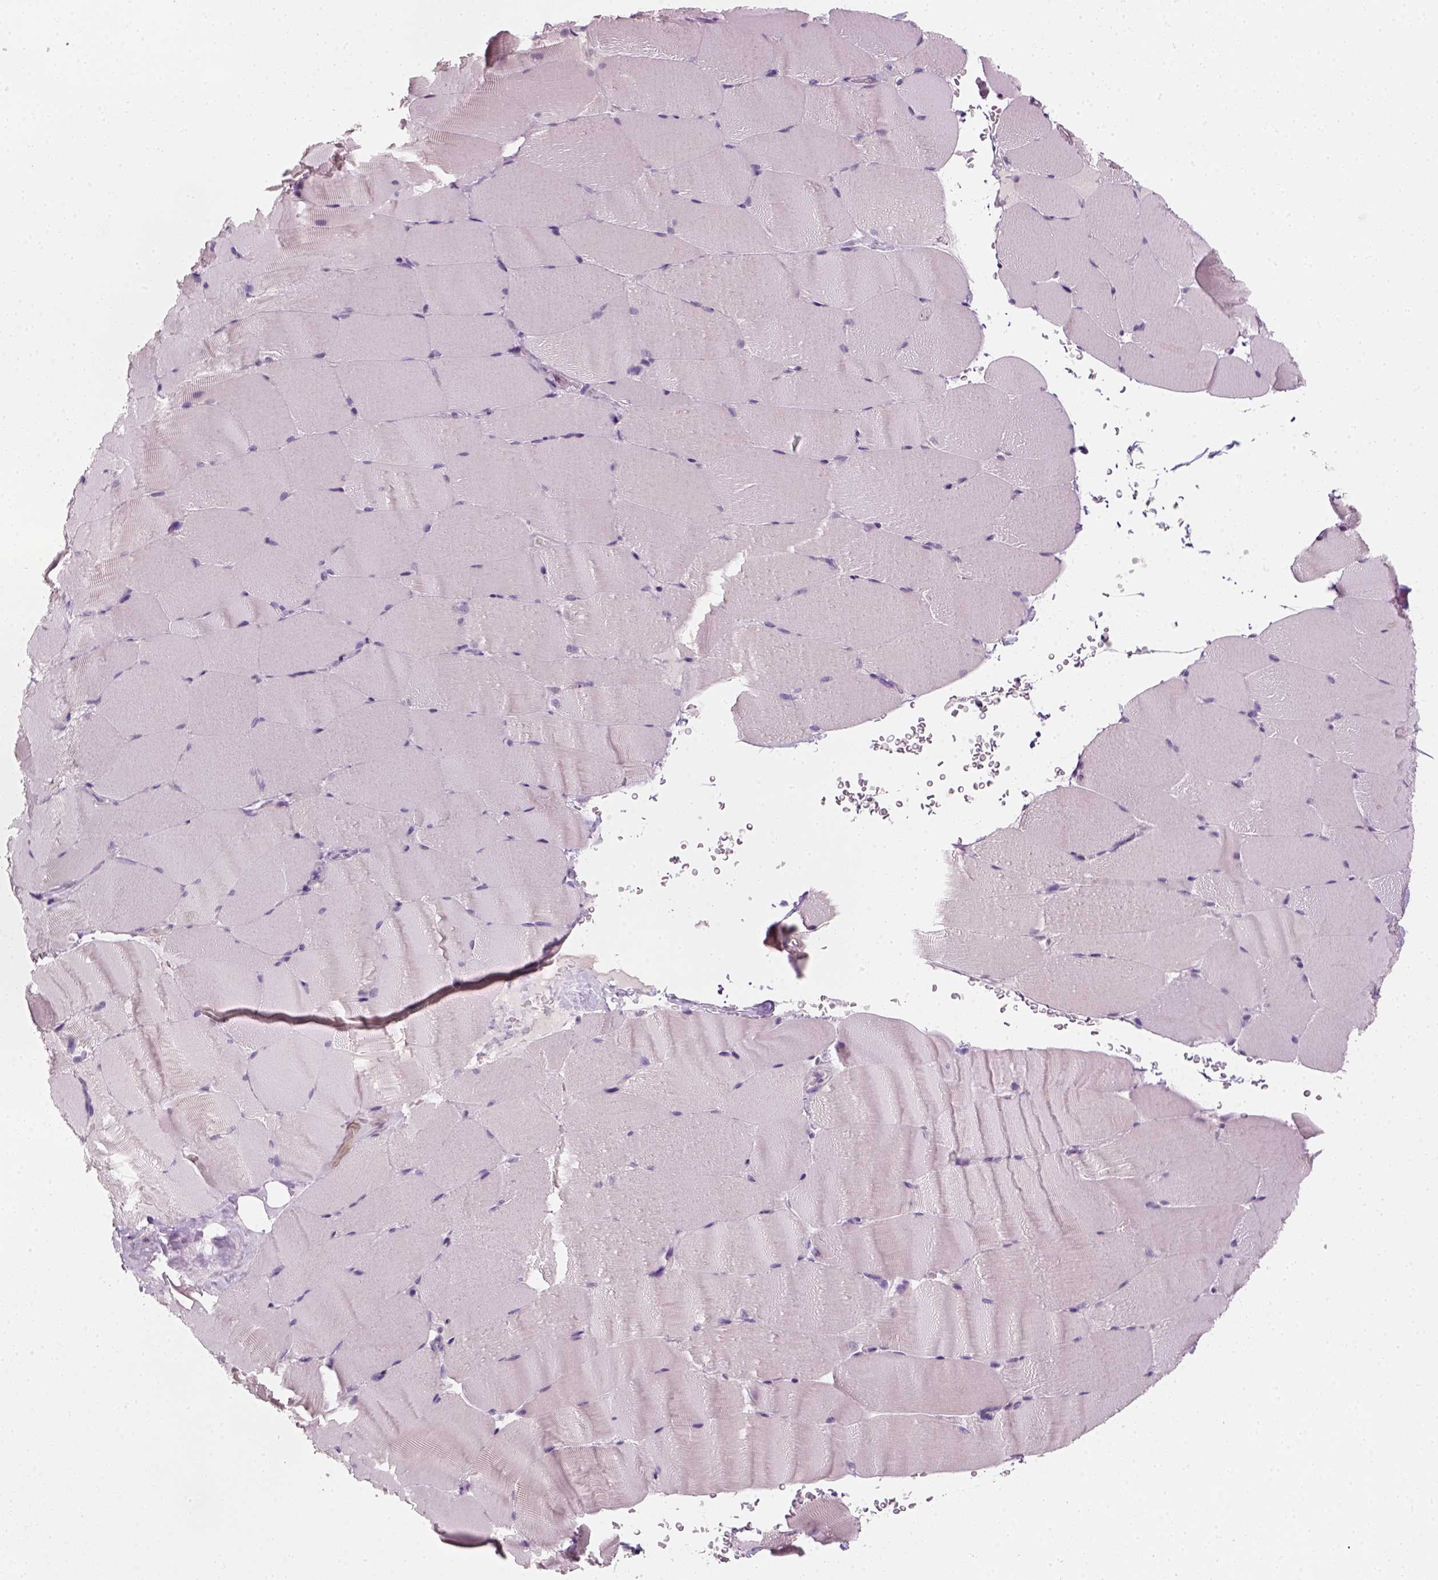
{"staining": {"intensity": "negative", "quantity": "none", "location": "none"}, "tissue": "skeletal muscle", "cell_type": "Myocytes", "image_type": "normal", "snomed": [{"axis": "morphology", "description": "Normal tissue, NOS"}, {"axis": "topography", "description": "Skeletal muscle"}], "caption": "High power microscopy histopathology image of an IHC histopathology image of normal skeletal muscle, revealing no significant positivity in myocytes.", "gene": "TP53", "patient": {"sex": "female", "age": 37}}